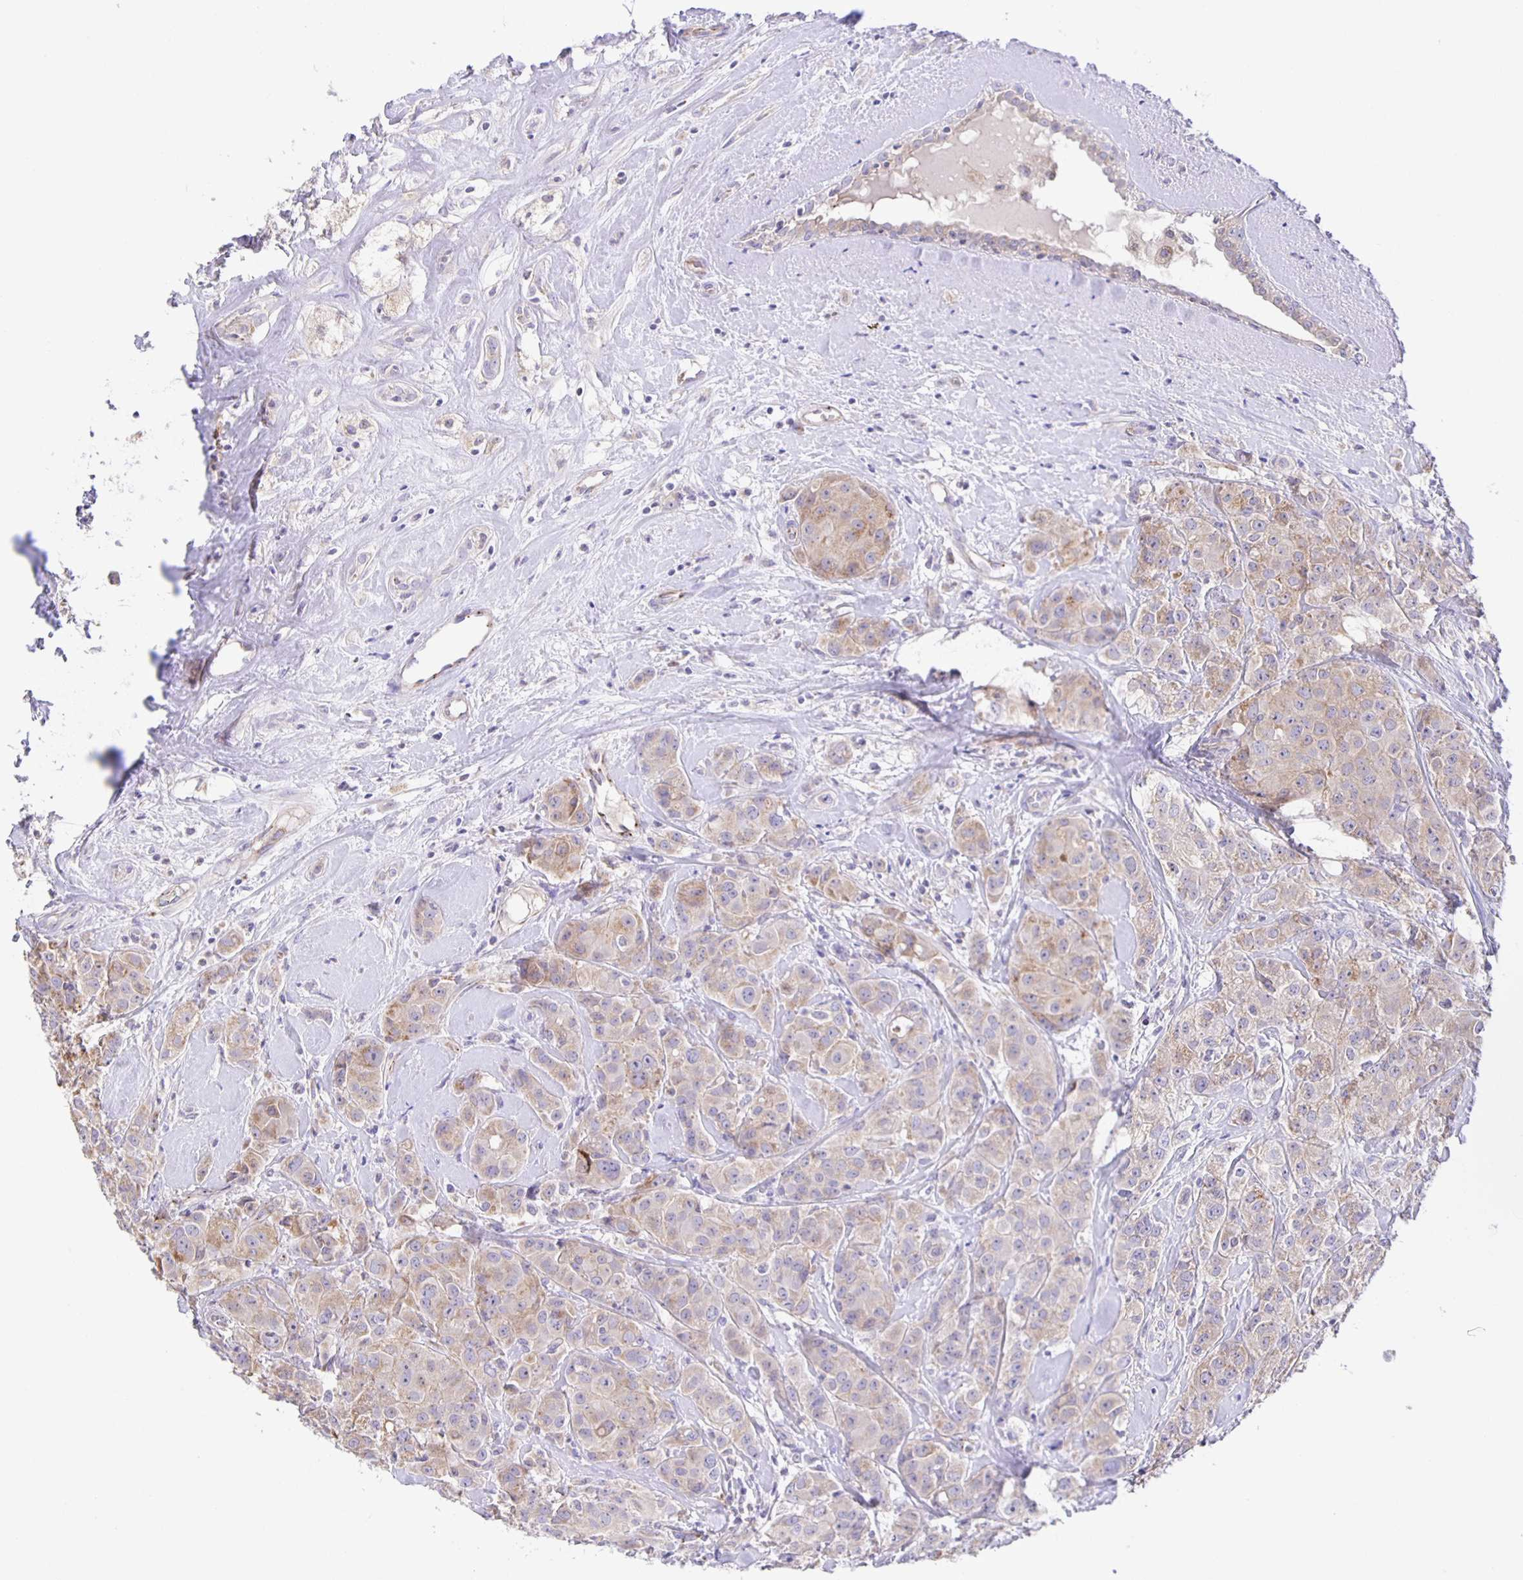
{"staining": {"intensity": "weak", "quantity": "25%-75%", "location": "cytoplasmic/membranous"}, "tissue": "breast cancer", "cell_type": "Tumor cells", "image_type": "cancer", "snomed": [{"axis": "morphology", "description": "Normal tissue, NOS"}, {"axis": "morphology", "description": "Duct carcinoma"}, {"axis": "topography", "description": "Breast"}], "caption": "The micrograph displays staining of intraductal carcinoma (breast), revealing weak cytoplasmic/membranous protein positivity (brown color) within tumor cells. Immunohistochemistry (ihc) stains the protein of interest in brown and the nuclei are stained blue.", "gene": "JMJD4", "patient": {"sex": "female", "age": 43}}